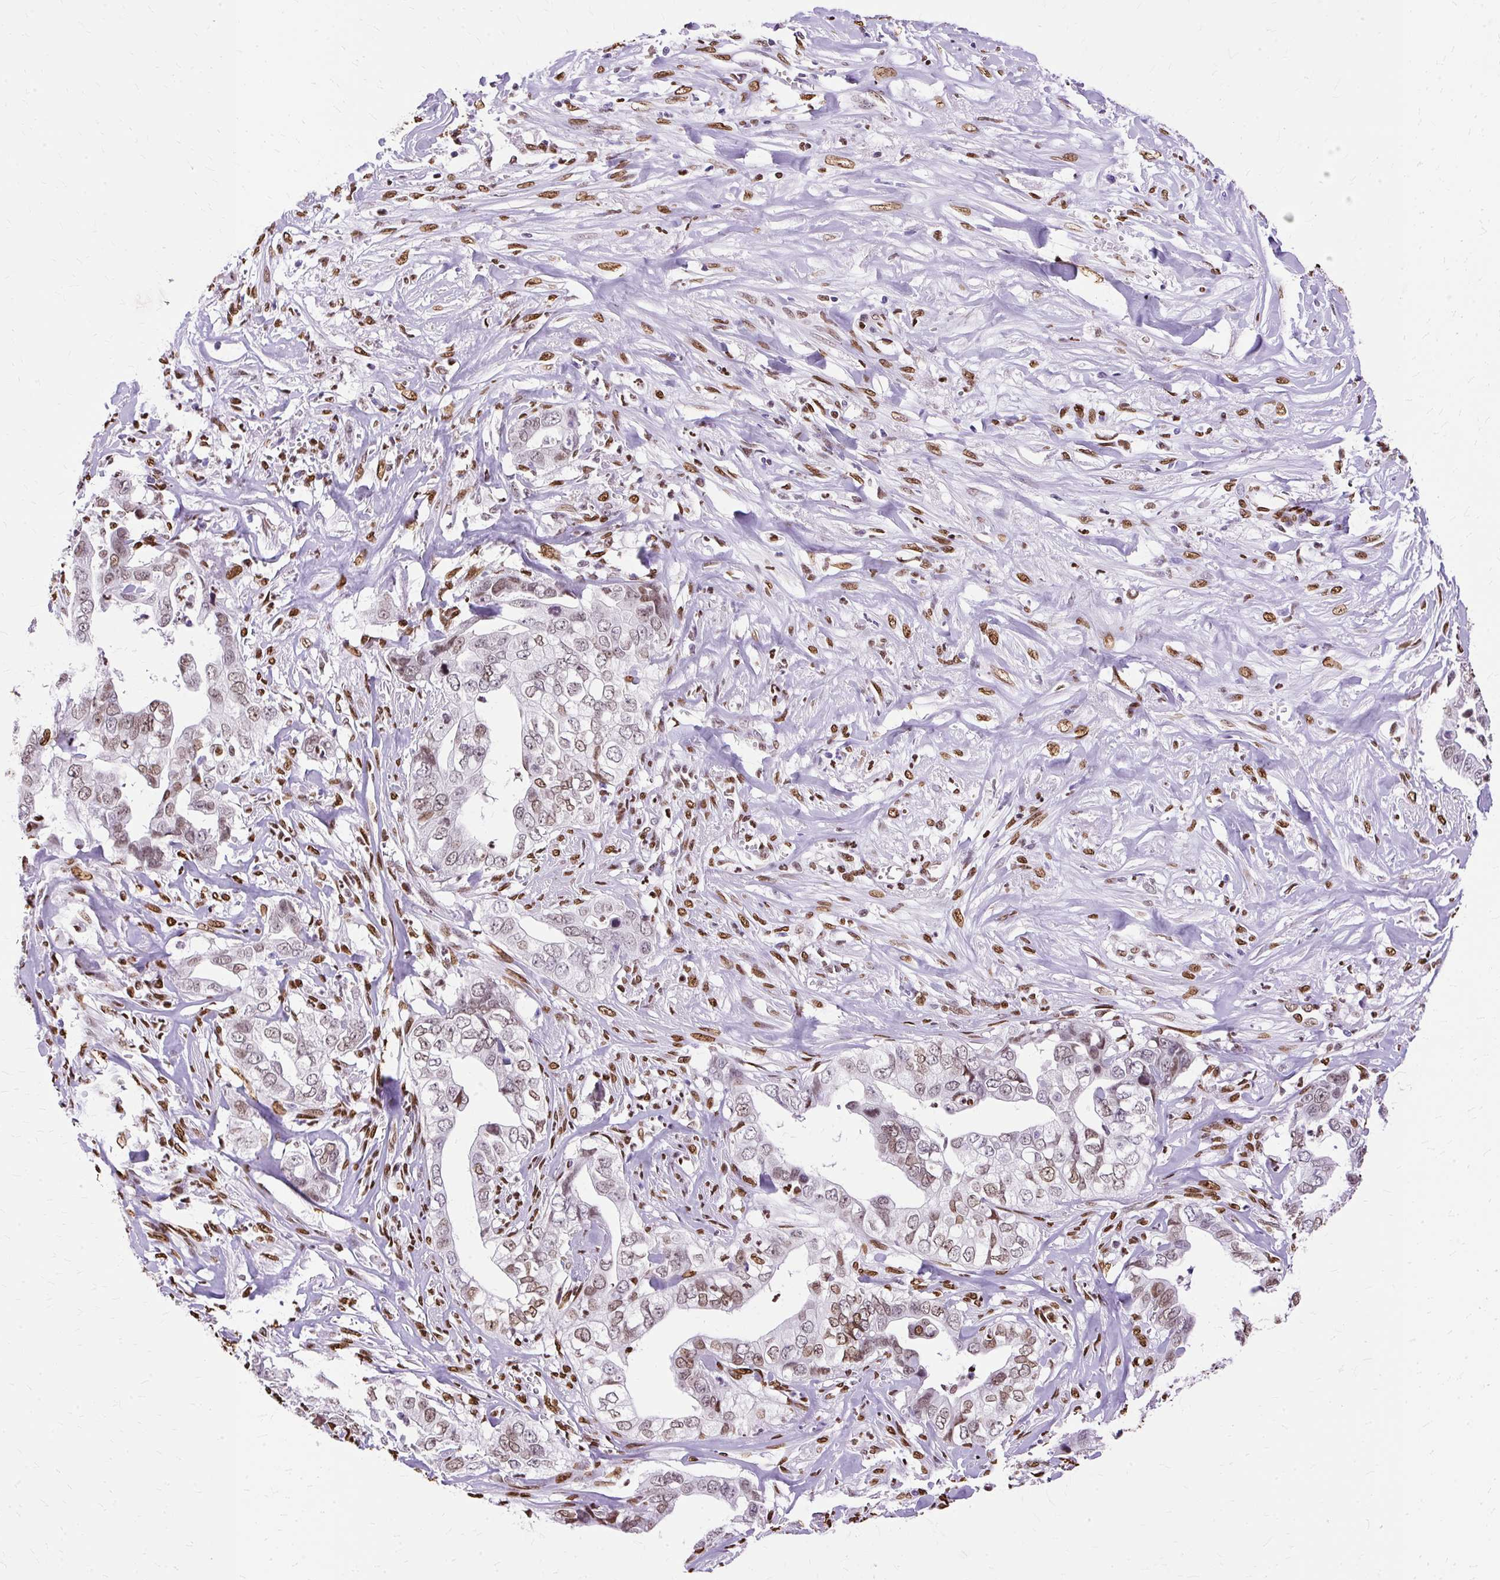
{"staining": {"intensity": "moderate", "quantity": "25%-75%", "location": "nuclear"}, "tissue": "liver cancer", "cell_type": "Tumor cells", "image_type": "cancer", "snomed": [{"axis": "morphology", "description": "Cholangiocarcinoma"}, {"axis": "topography", "description": "Liver"}], "caption": "Liver cholangiocarcinoma stained for a protein (brown) reveals moderate nuclear positive positivity in approximately 25%-75% of tumor cells.", "gene": "TMEM184C", "patient": {"sex": "female", "age": 79}}